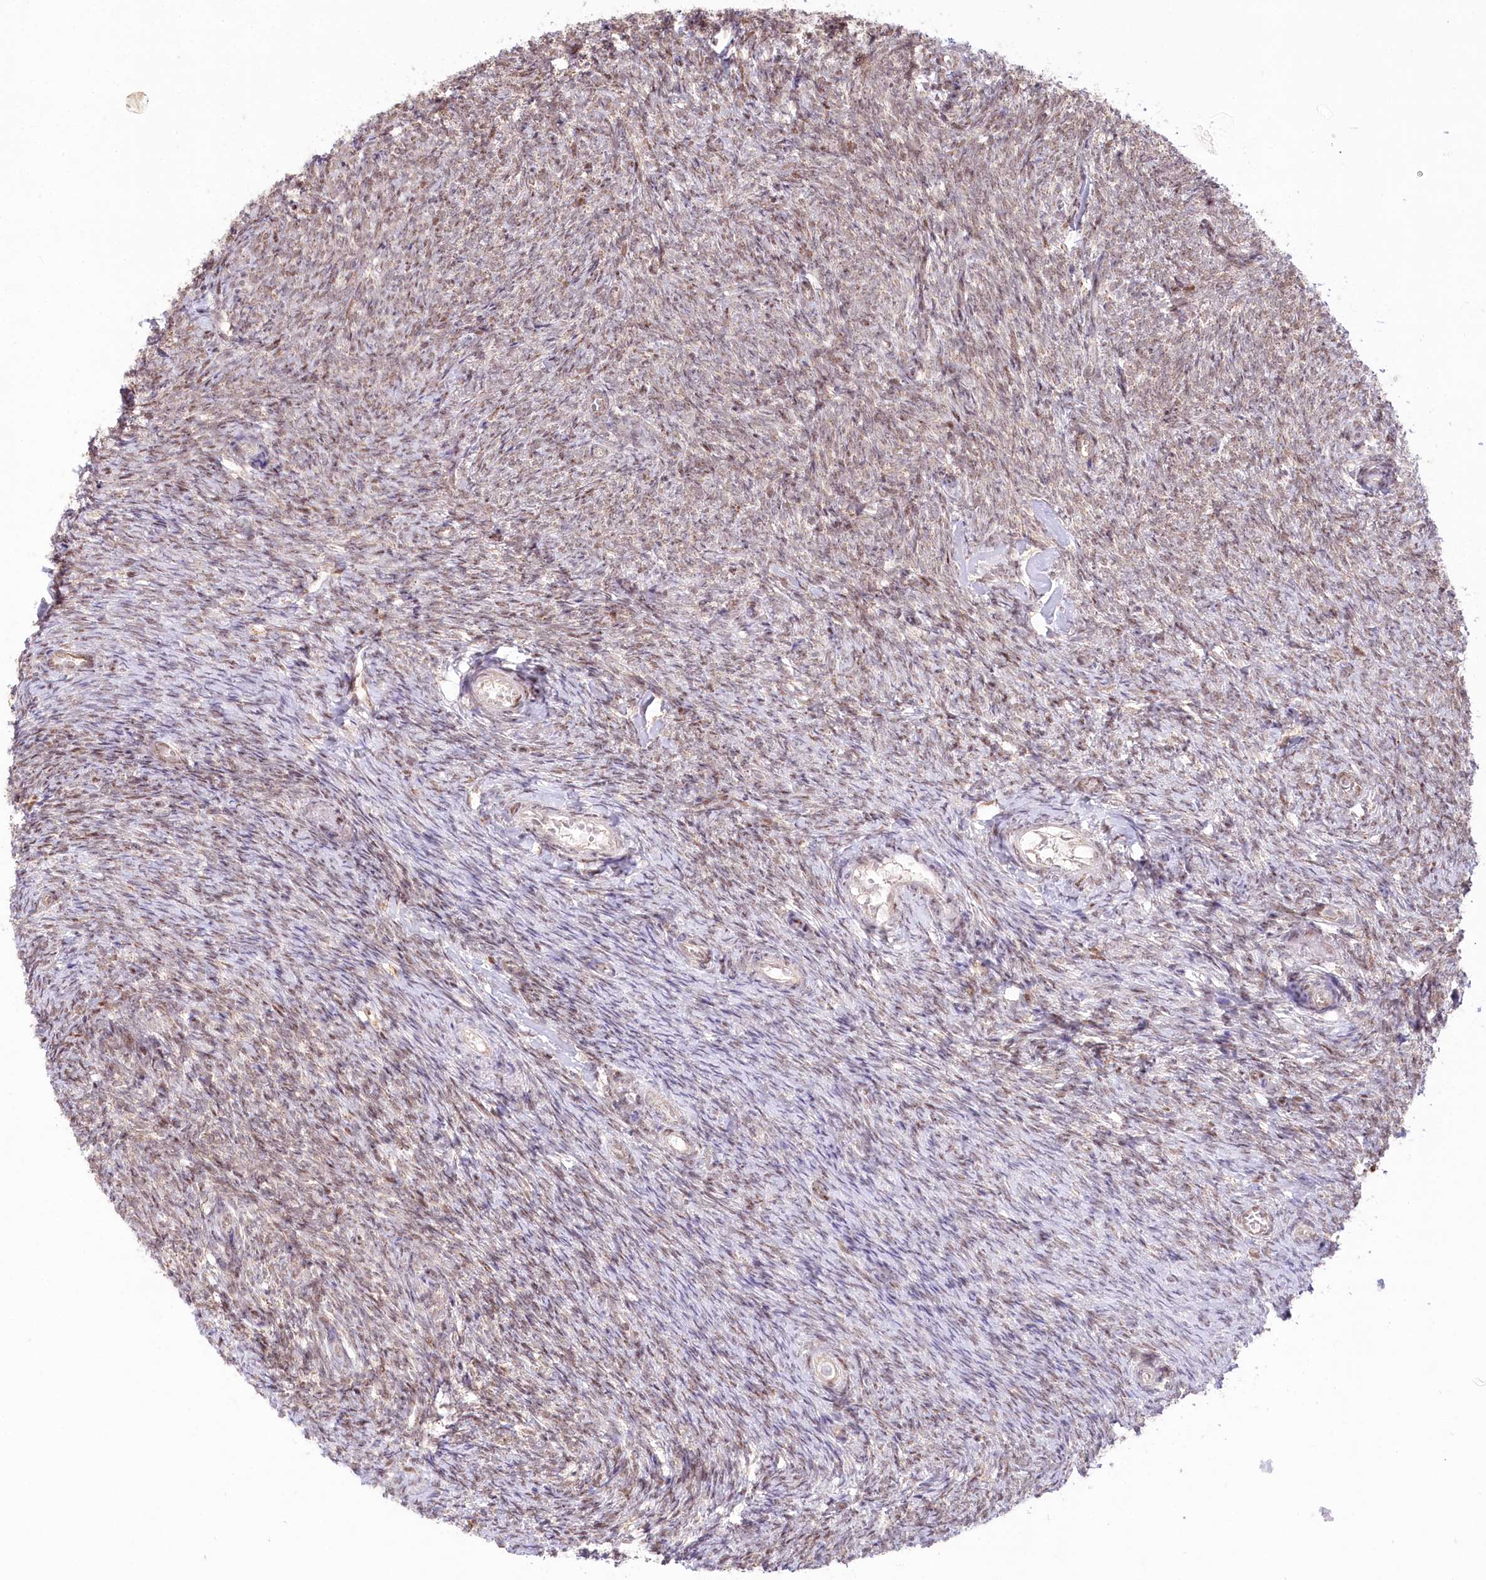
{"staining": {"intensity": "moderate", "quantity": "25%-75%", "location": "nuclear"}, "tissue": "ovary", "cell_type": "Ovarian stroma cells", "image_type": "normal", "snomed": [{"axis": "morphology", "description": "Normal tissue, NOS"}, {"axis": "topography", "description": "Ovary"}], "caption": "Immunohistochemical staining of normal human ovary shows 25%-75% levels of moderate nuclear protein positivity in about 25%-75% of ovarian stroma cells.", "gene": "PYURF", "patient": {"sex": "female", "age": 44}}